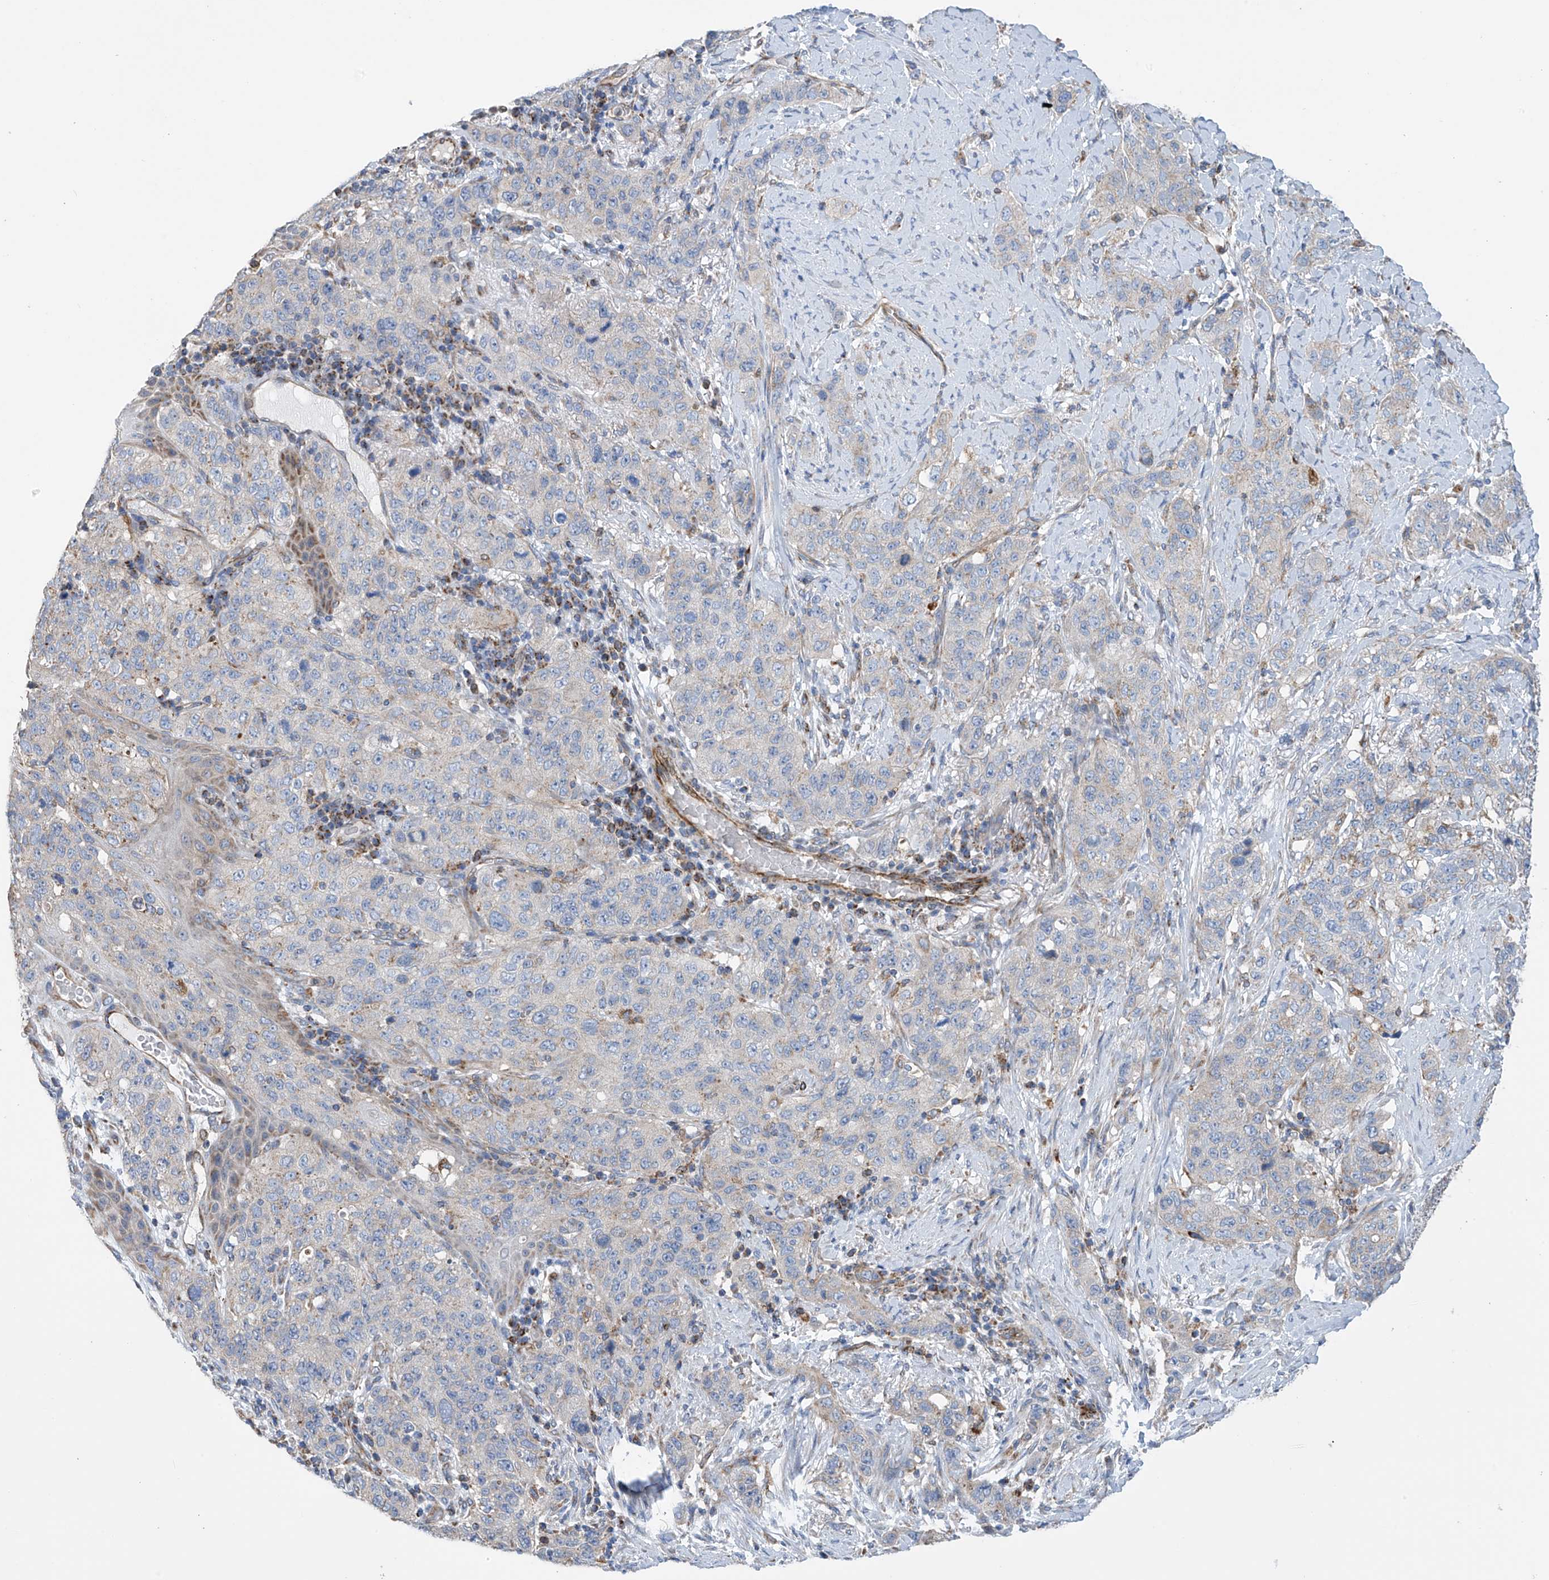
{"staining": {"intensity": "negative", "quantity": "none", "location": "none"}, "tissue": "stomach cancer", "cell_type": "Tumor cells", "image_type": "cancer", "snomed": [{"axis": "morphology", "description": "Adenocarcinoma, NOS"}, {"axis": "topography", "description": "Stomach"}], "caption": "This photomicrograph is of stomach cancer (adenocarcinoma) stained with immunohistochemistry to label a protein in brown with the nuclei are counter-stained blue. There is no staining in tumor cells. (DAB IHC visualized using brightfield microscopy, high magnification).", "gene": "EIF5B", "patient": {"sex": "male", "age": 48}}